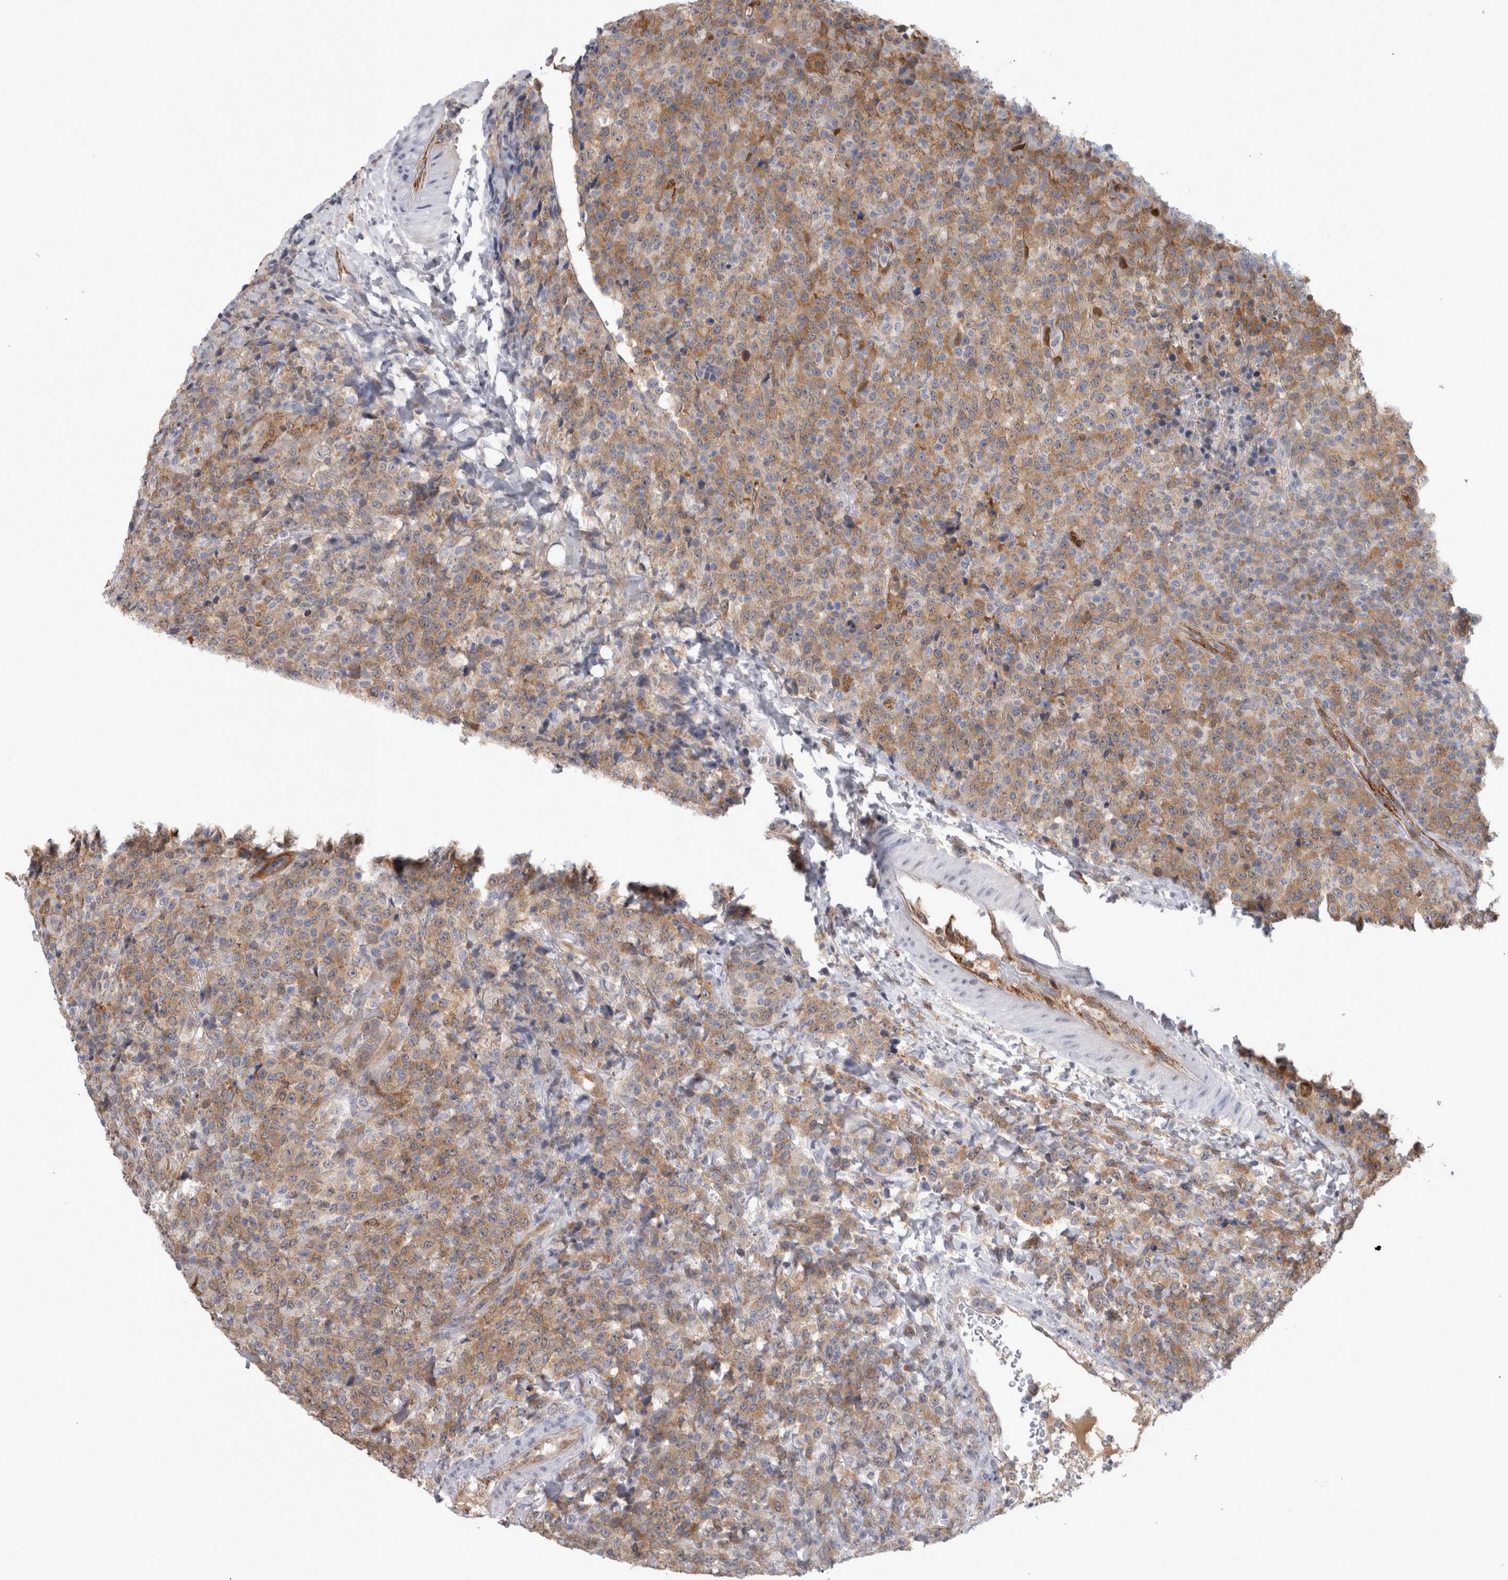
{"staining": {"intensity": "weak", "quantity": ">75%", "location": "cytoplasmic/membranous"}, "tissue": "lymphoma", "cell_type": "Tumor cells", "image_type": "cancer", "snomed": [{"axis": "morphology", "description": "Malignant lymphoma, non-Hodgkin's type, High grade"}, {"axis": "topography", "description": "Lymph node"}], "caption": "This photomicrograph demonstrates immunohistochemistry staining of malignant lymphoma, non-Hodgkin's type (high-grade), with low weak cytoplasmic/membranous staining in about >75% of tumor cells.", "gene": "ACOT7", "patient": {"sex": "male", "age": 13}}